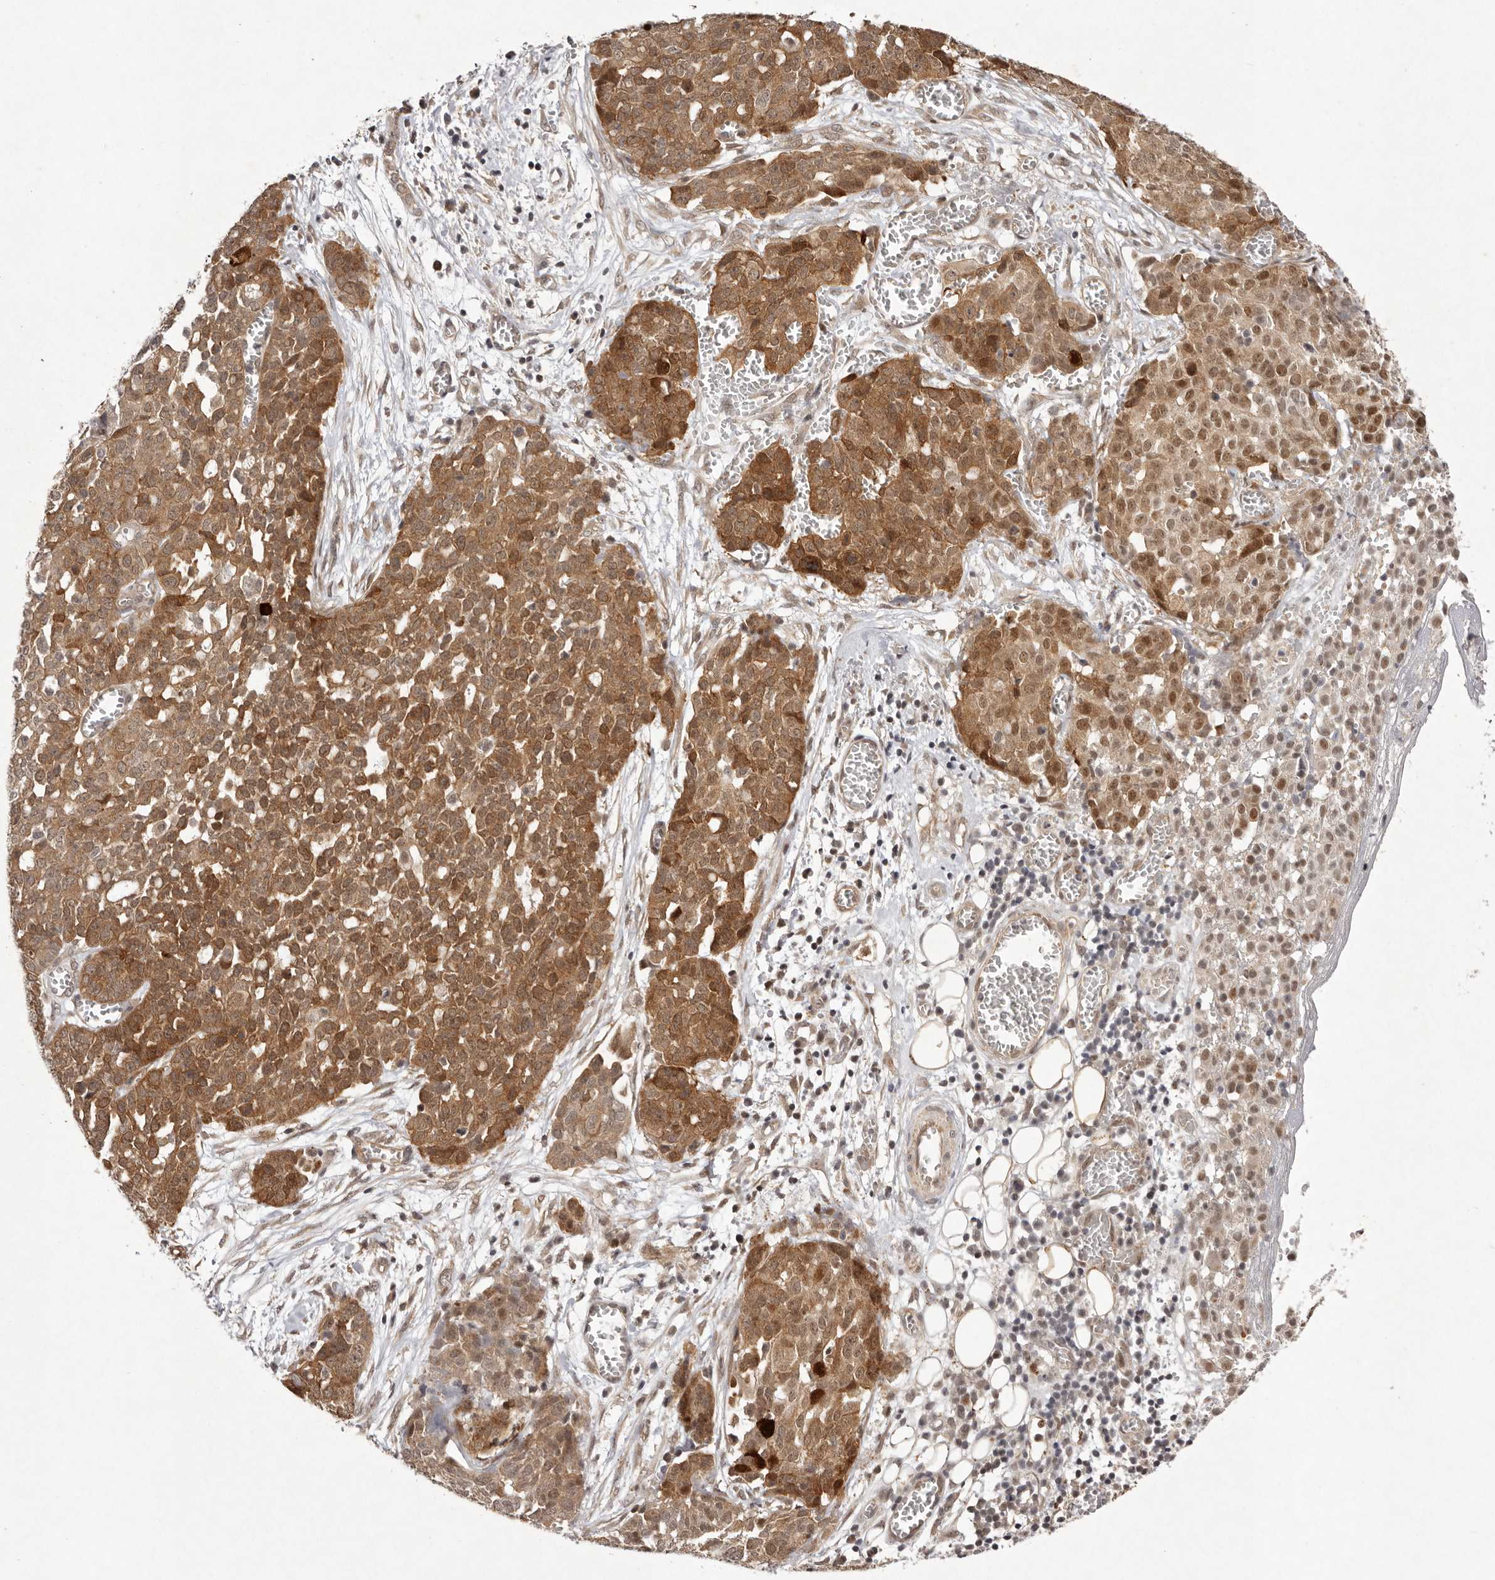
{"staining": {"intensity": "moderate", "quantity": ">75%", "location": "cytoplasmic/membranous,nuclear"}, "tissue": "ovarian cancer", "cell_type": "Tumor cells", "image_type": "cancer", "snomed": [{"axis": "morphology", "description": "Cystadenocarcinoma, serous, NOS"}, {"axis": "topography", "description": "Soft tissue"}, {"axis": "topography", "description": "Ovary"}], "caption": "Immunohistochemistry (DAB) staining of human serous cystadenocarcinoma (ovarian) shows moderate cytoplasmic/membranous and nuclear protein positivity in approximately >75% of tumor cells.", "gene": "BUD31", "patient": {"sex": "female", "age": 57}}